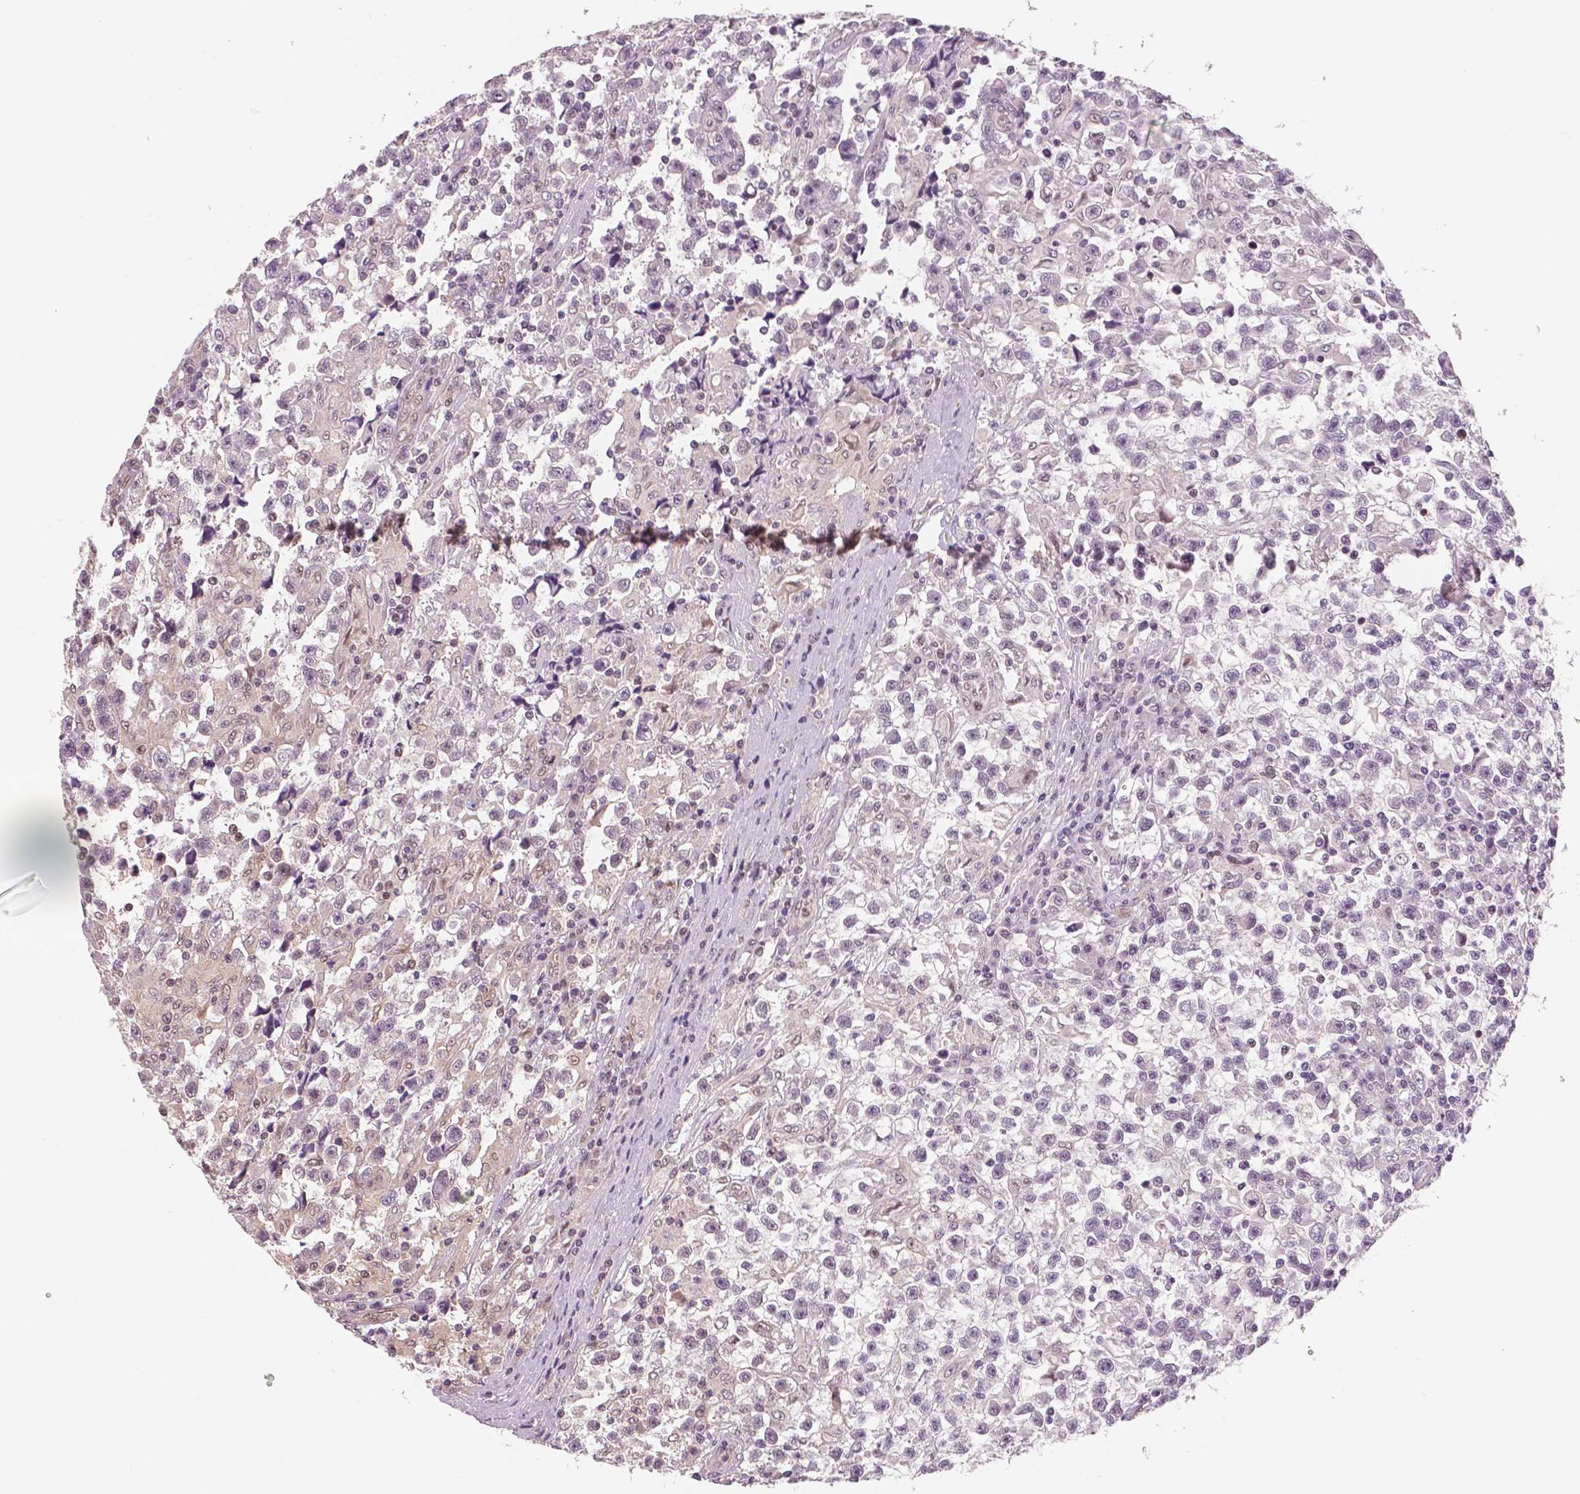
{"staining": {"intensity": "negative", "quantity": "none", "location": "none"}, "tissue": "testis cancer", "cell_type": "Tumor cells", "image_type": "cancer", "snomed": [{"axis": "morphology", "description": "Seminoma, NOS"}, {"axis": "topography", "description": "Testis"}], "caption": "Protein analysis of testis seminoma reveals no significant staining in tumor cells.", "gene": "STAT3", "patient": {"sex": "male", "age": 31}}